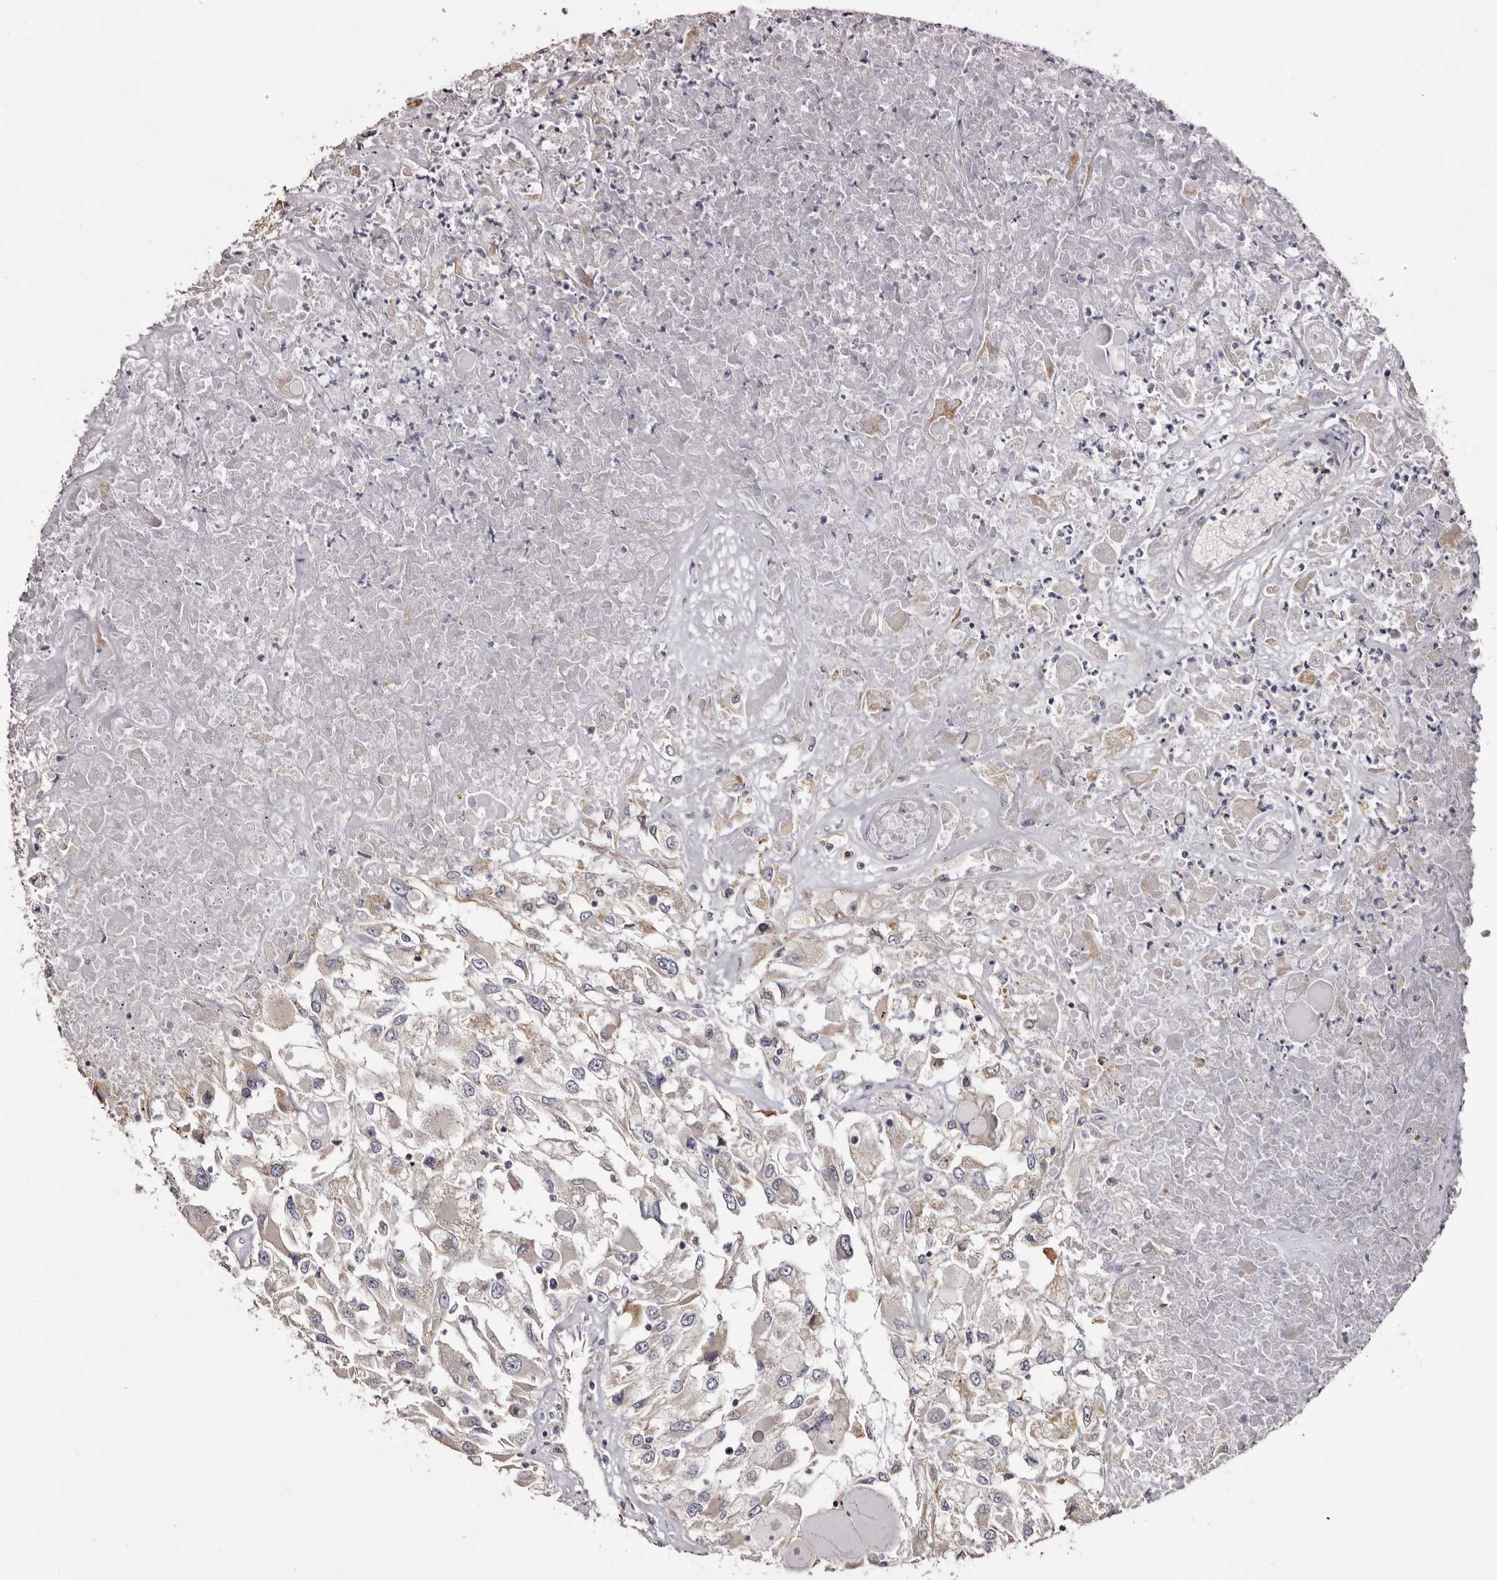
{"staining": {"intensity": "weak", "quantity": "<25%", "location": "cytoplasmic/membranous"}, "tissue": "renal cancer", "cell_type": "Tumor cells", "image_type": "cancer", "snomed": [{"axis": "morphology", "description": "Adenocarcinoma, NOS"}, {"axis": "topography", "description": "Kidney"}], "caption": "An image of renal cancer stained for a protein displays no brown staining in tumor cells.", "gene": "PIGX", "patient": {"sex": "female", "age": 52}}